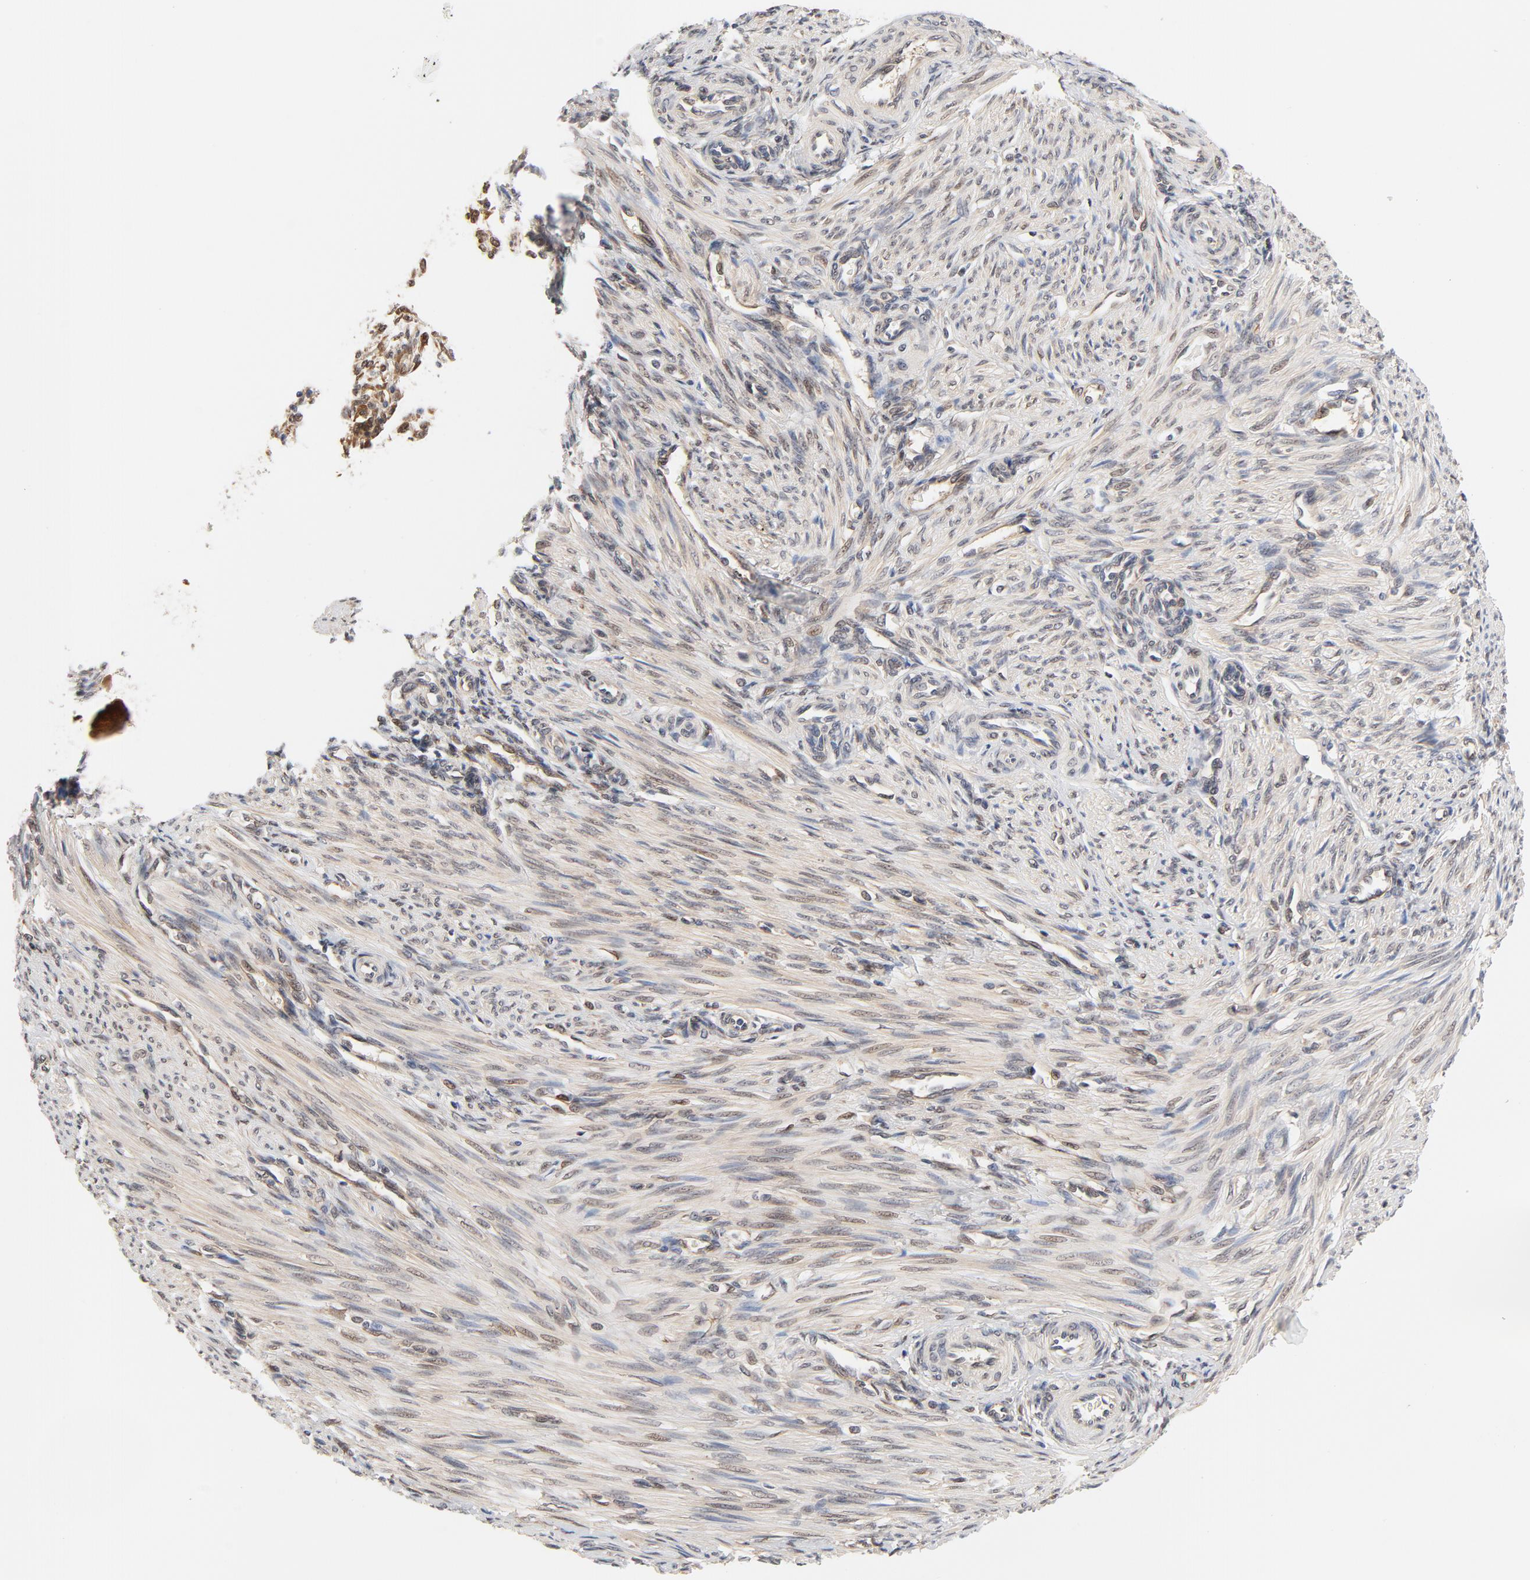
{"staining": {"intensity": "moderate", "quantity": ">75%", "location": "cytoplasmic/membranous"}, "tissue": "endometrium", "cell_type": "Cells in endometrial stroma", "image_type": "normal", "snomed": [{"axis": "morphology", "description": "Normal tissue, NOS"}, {"axis": "topography", "description": "Endometrium"}], "caption": "Immunohistochemistry of benign endometrium shows medium levels of moderate cytoplasmic/membranous positivity in approximately >75% of cells in endometrial stroma.", "gene": "EIF4E", "patient": {"sex": "female", "age": 27}}